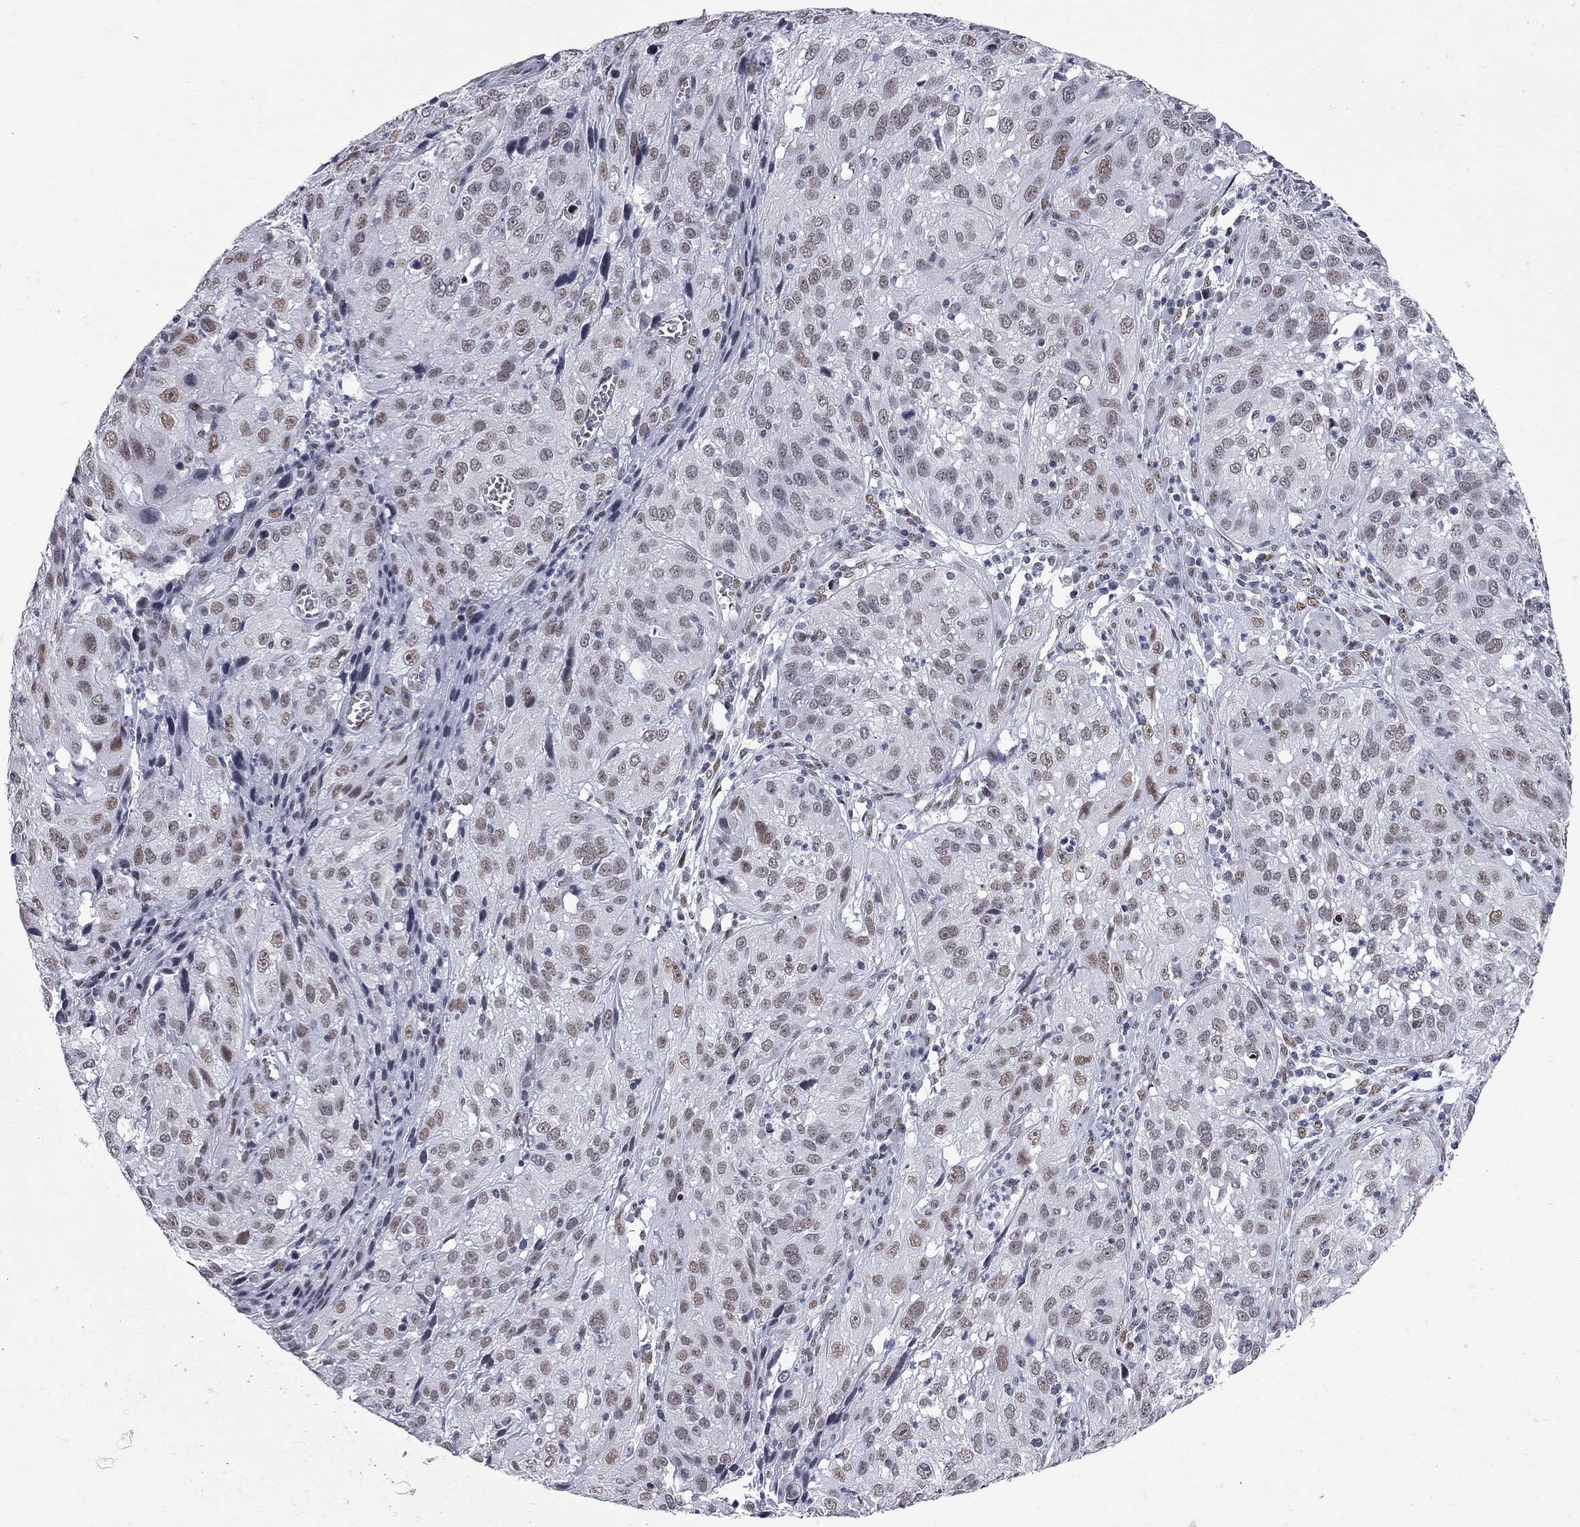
{"staining": {"intensity": "weak", "quantity": "25%-75%", "location": "nuclear"}, "tissue": "cervical cancer", "cell_type": "Tumor cells", "image_type": "cancer", "snomed": [{"axis": "morphology", "description": "Squamous cell carcinoma, NOS"}, {"axis": "topography", "description": "Cervix"}], "caption": "This is an image of immunohistochemistry staining of squamous cell carcinoma (cervical), which shows weak expression in the nuclear of tumor cells.", "gene": "ZBTB47", "patient": {"sex": "female", "age": 32}}